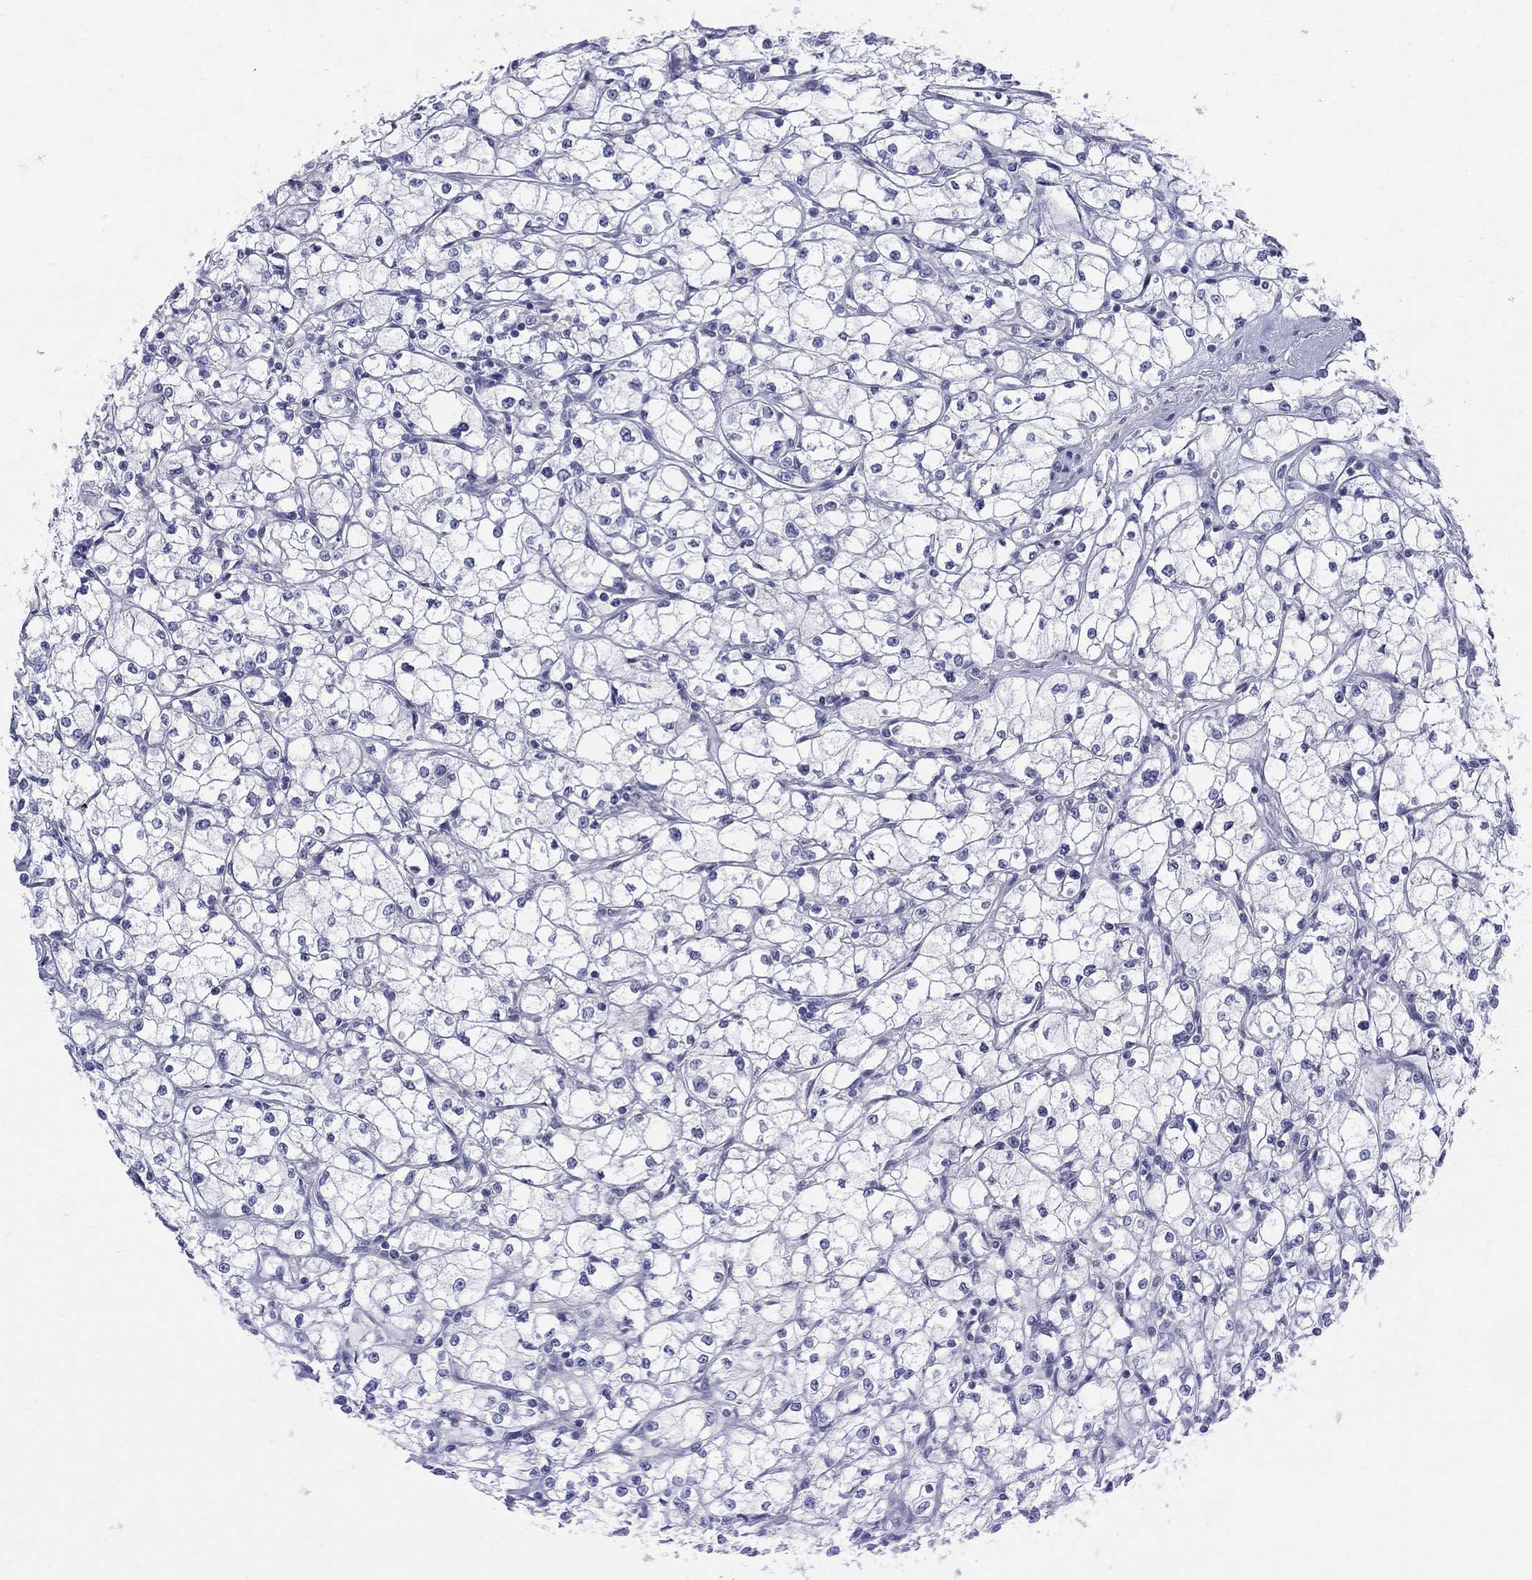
{"staining": {"intensity": "negative", "quantity": "none", "location": "none"}, "tissue": "renal cancer", "cell_type": "Tumor cells", "image_type": "cancer", "snomed": [{"axis": "morphology", "description": "Adenocarcinoma, NOS"}, {"axis": "topography", "description": "Kidney"}], "caption": "Immunohistochemistry (IHC) micrograph of adenocarcinoma (renal) stained for a protein (brown), which reveals no expression in tumor cells.", "gene": "MAGEB6", "patient": {"sex": "male", "age": 67}}